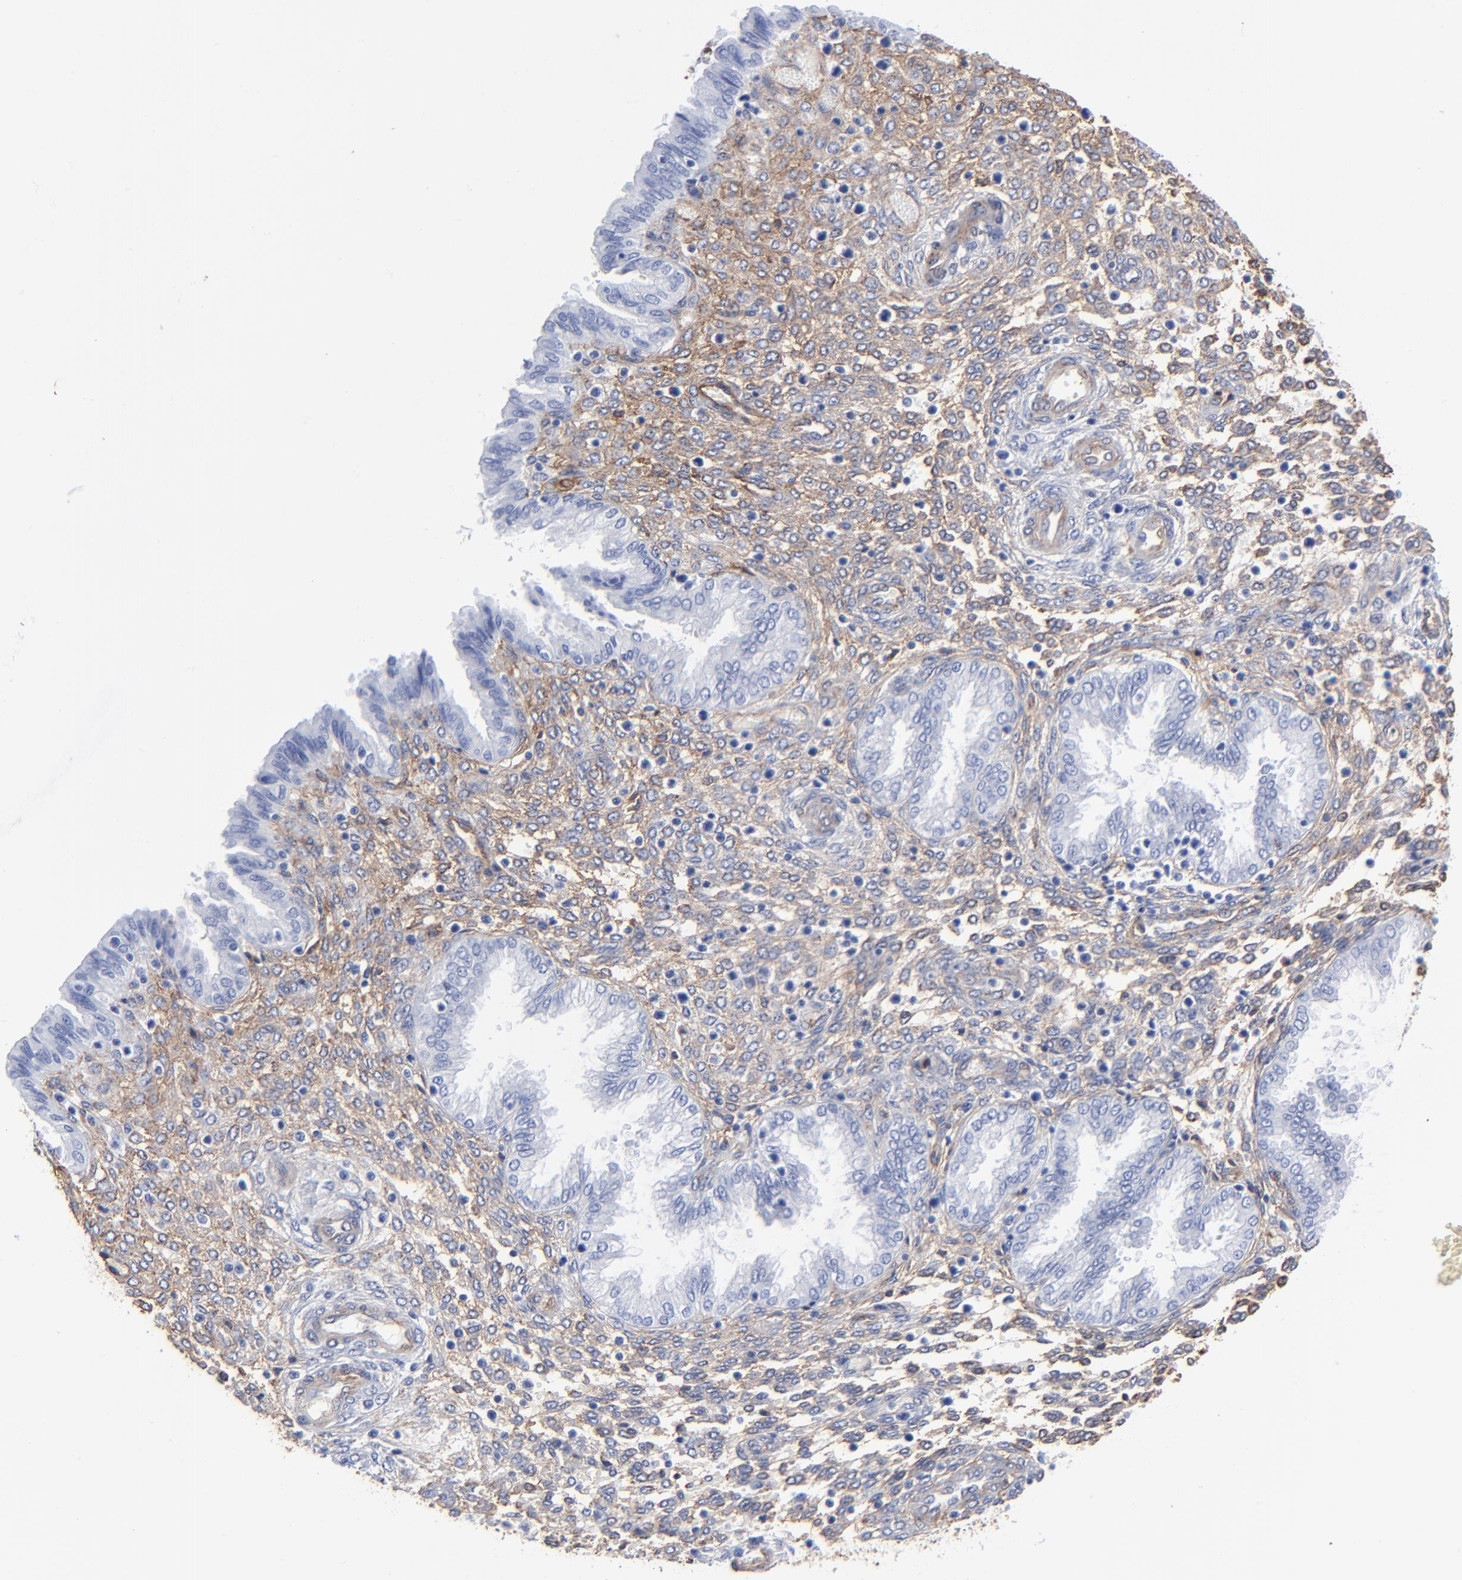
{"staining": {"intensity": "moderate", "quantity": ">75%", "location": "cytoplasmic/membranous"}, "tissue": "endometrium", "cell_type": "Cells in endometrial stroma", "image_type": "normal", "snomed": [{"axis": "morphology", "description": "Normal tissue, NOS"}, {"axis": "topography", "description": "Endometrium"}], "caption": "Human endometrium stained for a protein (brown) displays moderate cytoplasmic/membranous positive positivity in approximately >75% of cells in endometrial stroma.", "gene": "CAV1", "patient": {"sex": "female", "age": 33}}